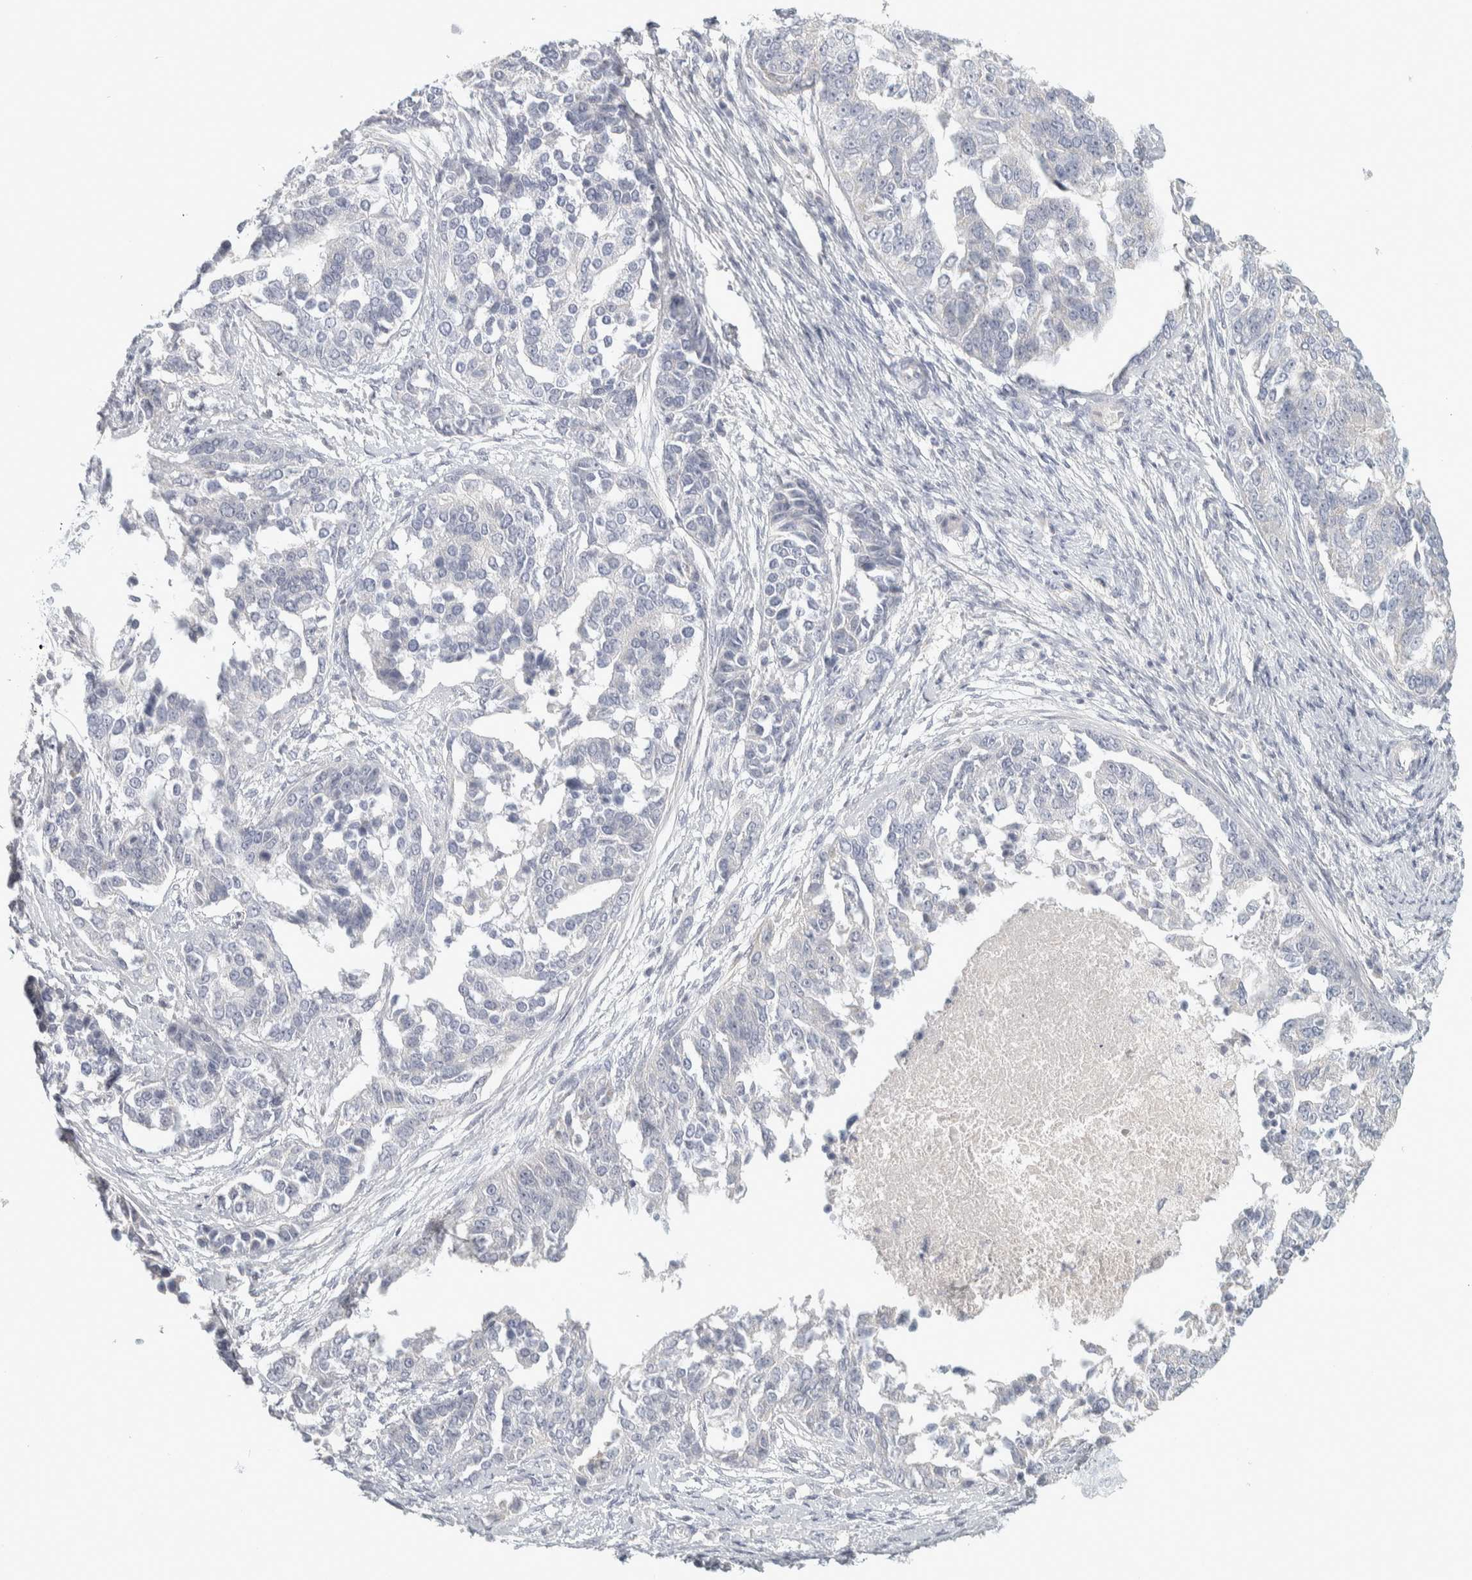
{"staining": {"intensity": "negative", "quantity": "none", "location": "none"}, "tissue": "ovarian cancer", "cell_type": "Tumor cells", "image_type": "cancer", "snomed": [{"axis": "morphology", "description": "Cystadenocarcinoma, serous, NOS"}, {"axis": "topography", "description": "Ovary"}], "caption": "Tumor cells are negative for brown protein staining in ovarian serous cystadenocarcinoma.", "gene": "DCXR", "patient": {"sex": "female", "age": 44}}